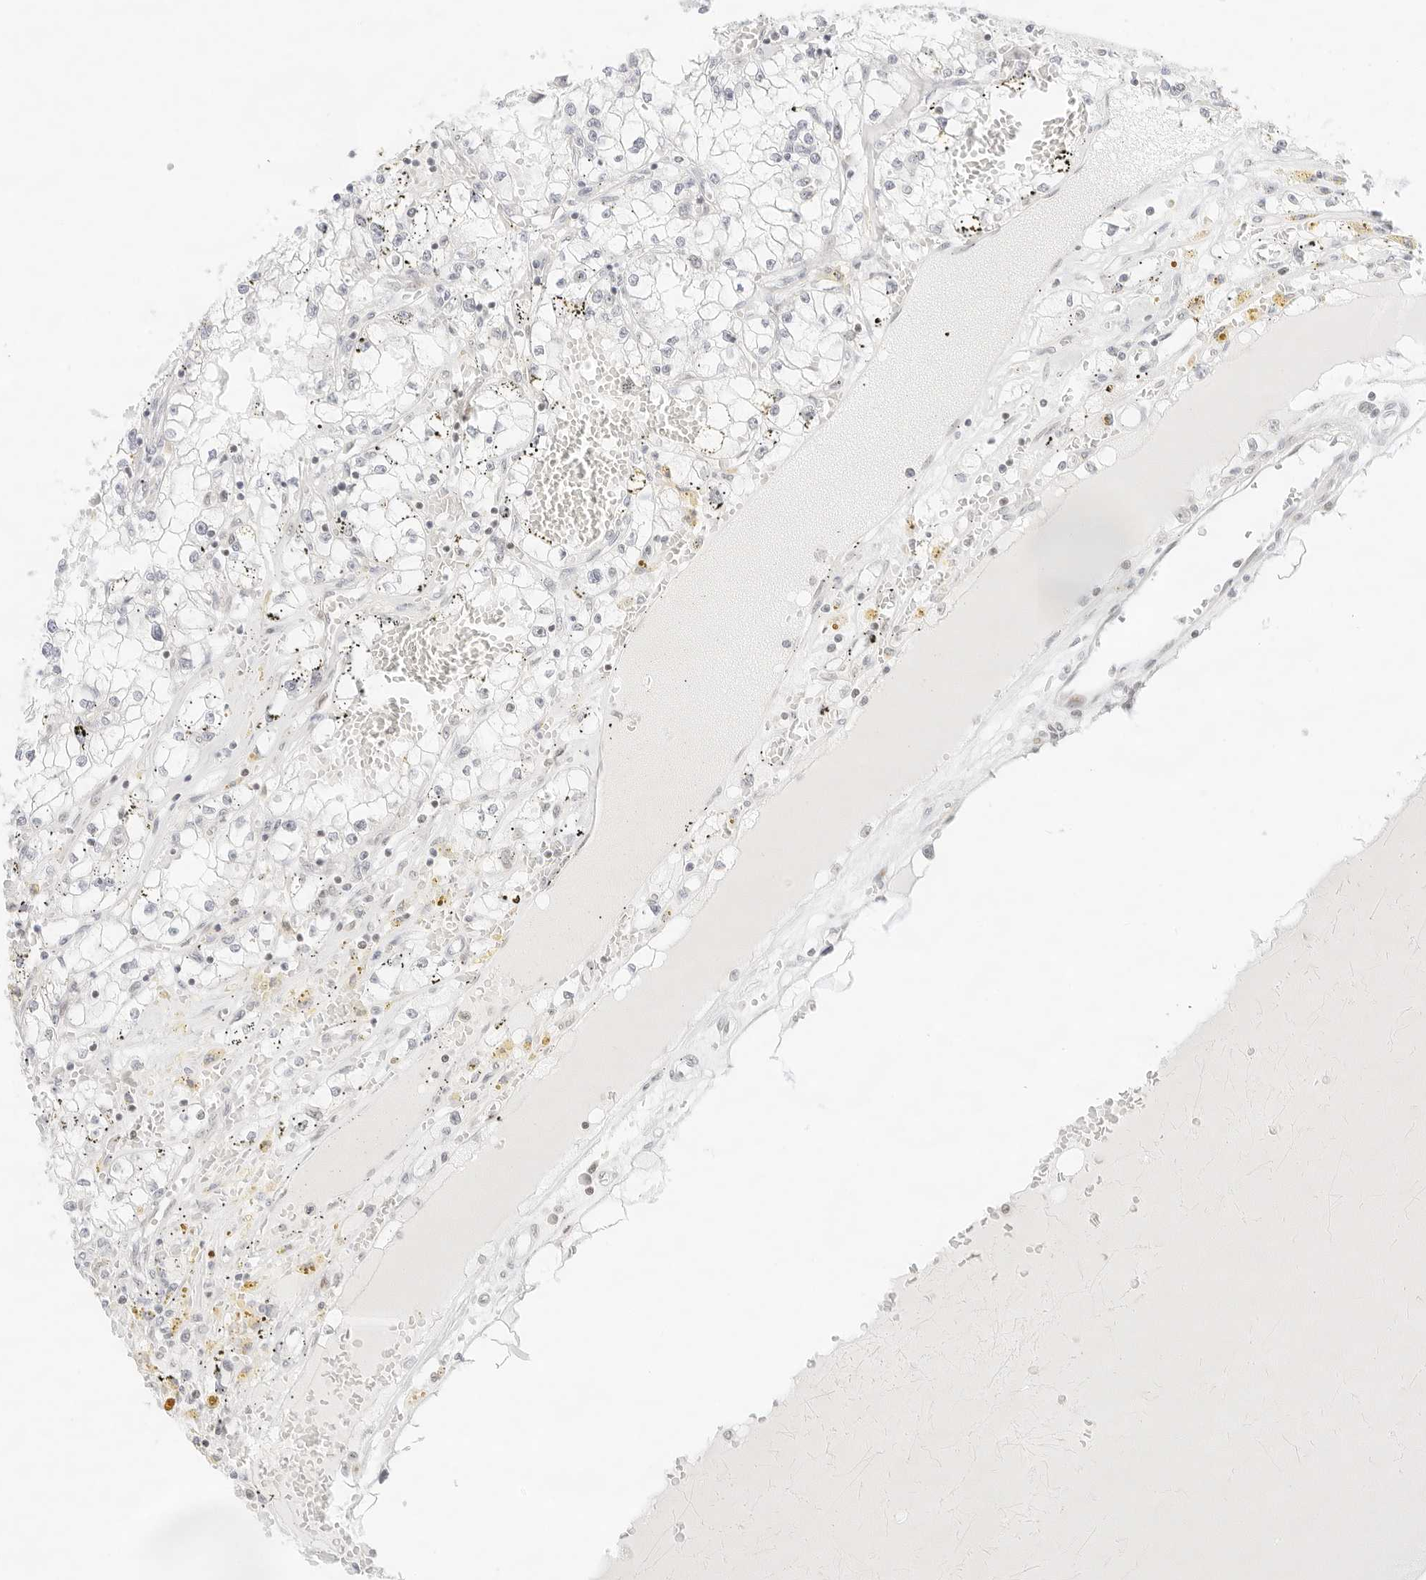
{"staining": {"intensity": "negative", "quantity": "none", "location": "none"}, "tissue": "renal cancer", "cell_type": "Tumor cells", "image_type": "cancer", "snomed": [{"axis": "morphology", "description": "Adenocarcinoma, NOS"}, {"axis": "topography", "description": "Kidney"}], "caption": "A photomicrograph of adenocarcinoma (renal) stained for a protein displays no brown staining in tumor cells. (DAB (3,3'-diaminobenzidine) immunohistochemistry visualized using brightfield microscopy, high magnification).", "gene": "GNAS", "patient": {"sex": "male", "age": 56}}